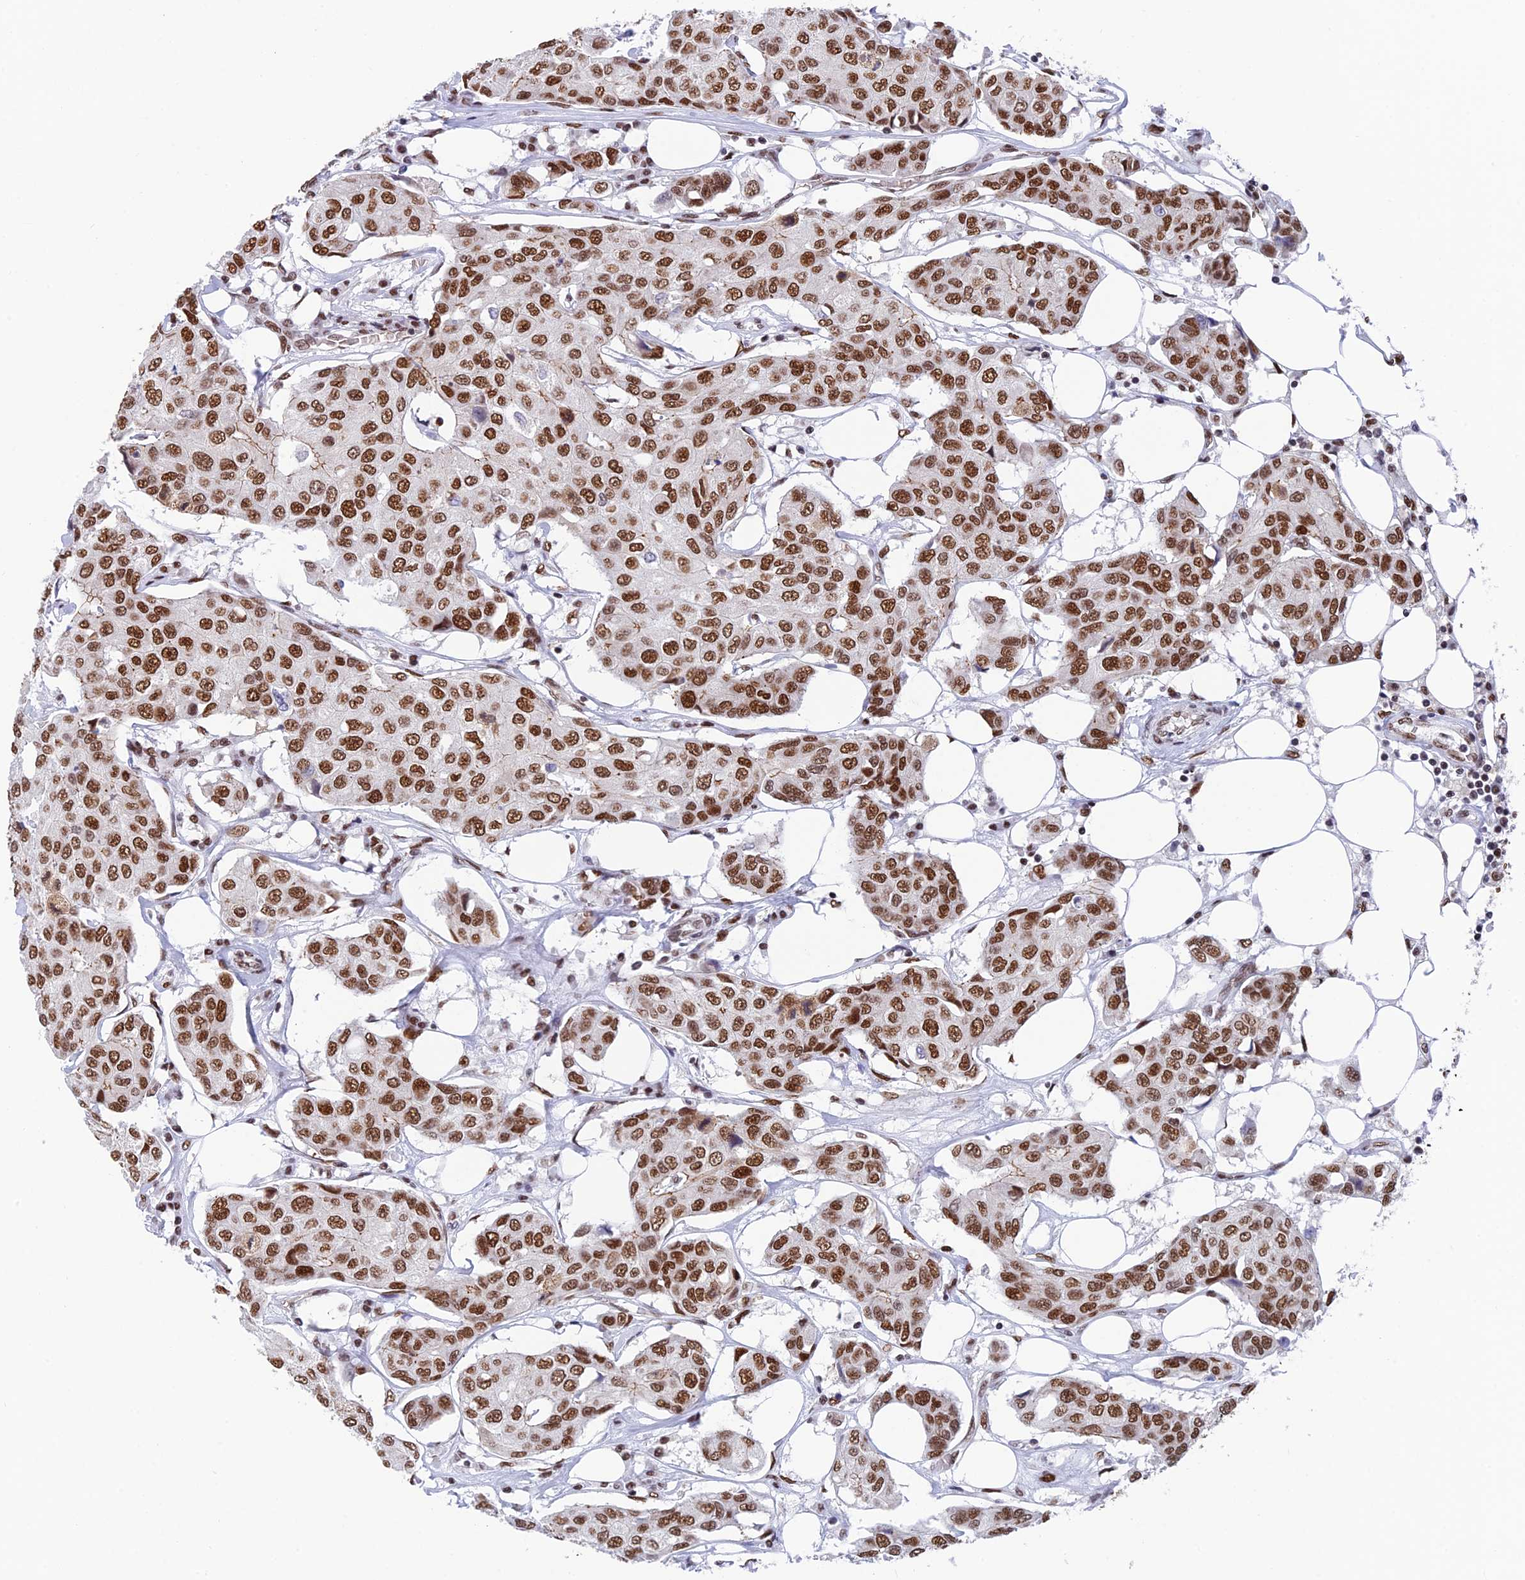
{"staining": {"intensity": "strong", "quantity": ">75%", "location": "nuclear"}, "tissue": "breast cancer", "cell_type": "Tumor cells", "image_type": "cancer", "snomed": [{"axis": "morphology", "description": "Duct carcinoma"}, {"axis": "topography", "description": "Breast"}], "caption": "This photomicrograph displays immunohistochemistry staining of human breast cancer (infiltrating ductal carcinoma), with high strong nuclear staining in about >75% of tumor cells.", "gene": "EEF1AKMT3", "patient": {"sex": "female", "age": 80}}